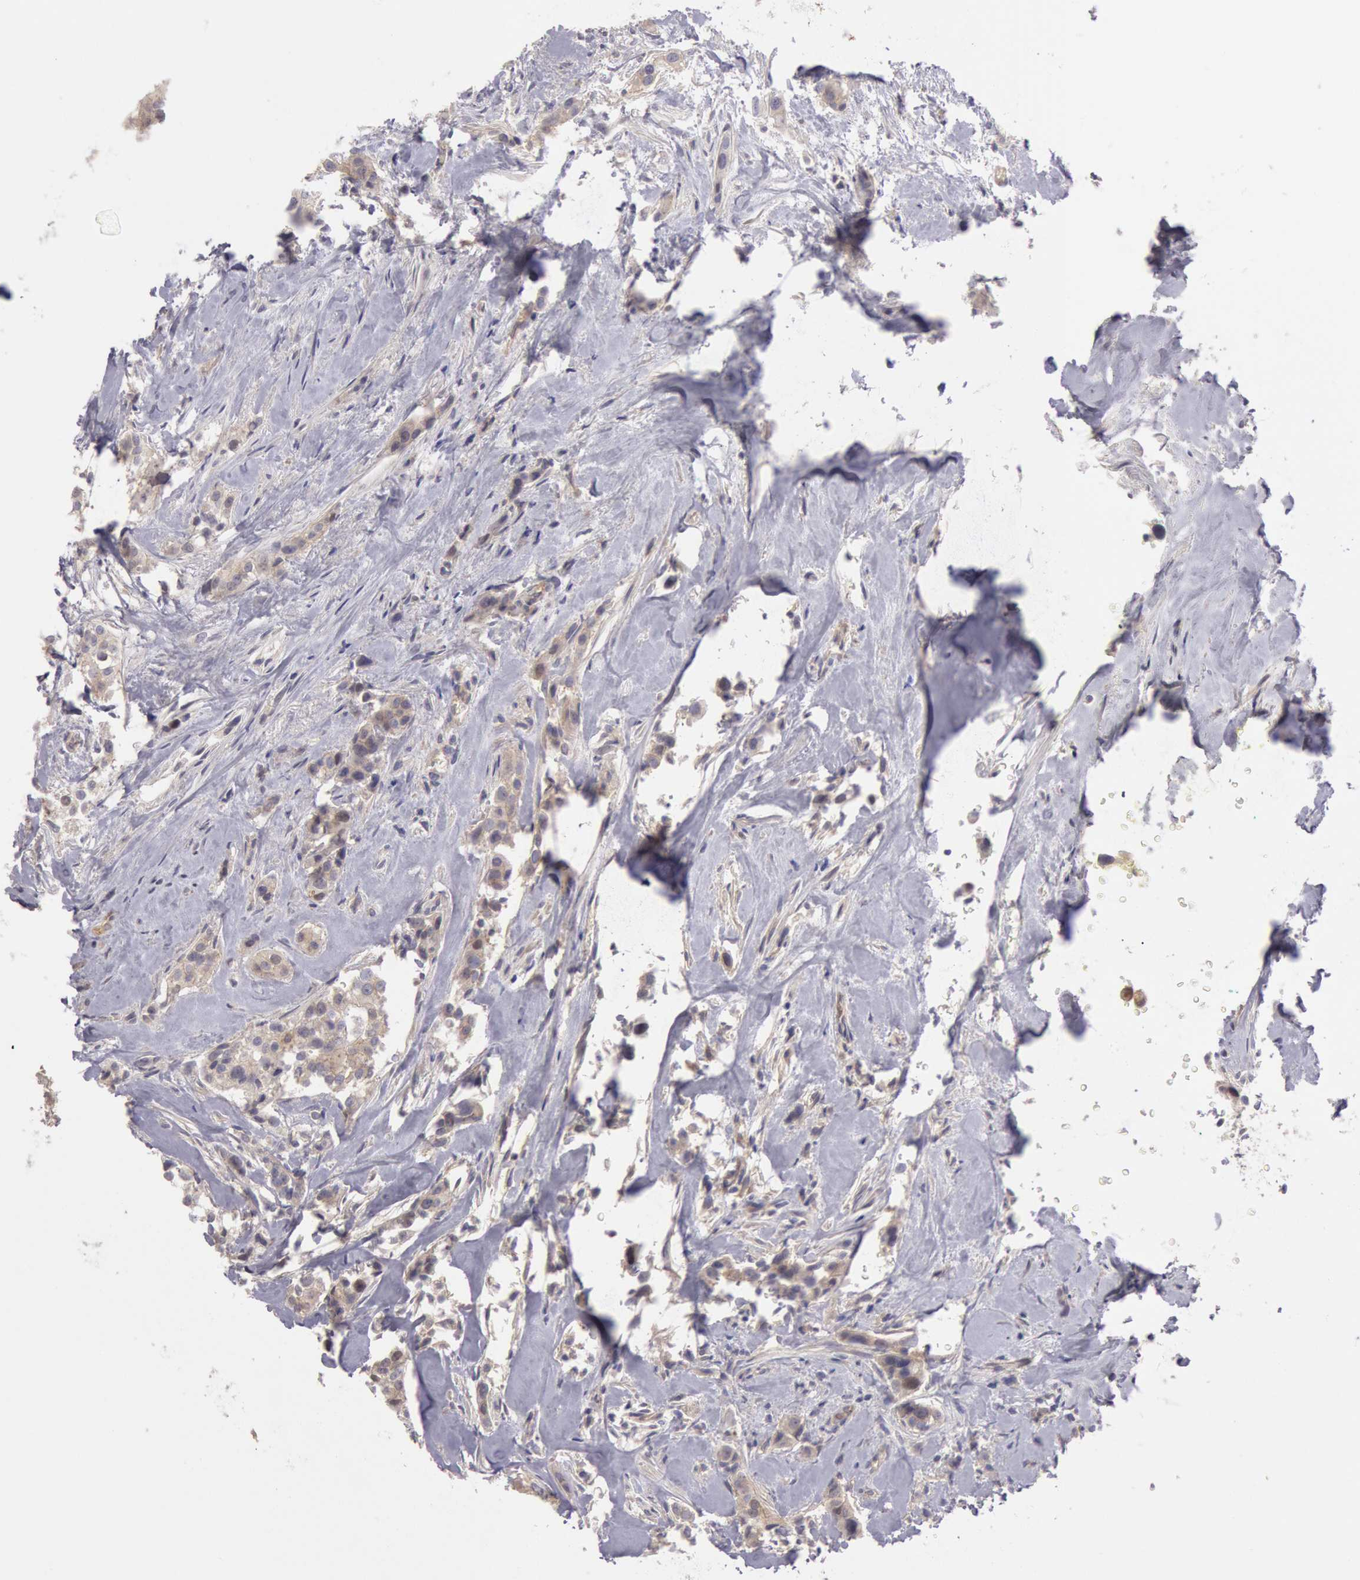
{"staining": {"intensity": "negative", "quantity": "none", "location": "none"}, "tissue": "breast cancer", "cell_type": "Tumor cells", "image_type": "cancer", "snomed": [{"axis": "morphology", "description": "Duct carcinoma"}, {"axis": "topography", "description": "Breast"}], "caption": "A histopathology image of human breast cancer is negative for staining in tumor cells.", "gene": "AMOTL1", "patient": {"sex": "female", "age": 45}}